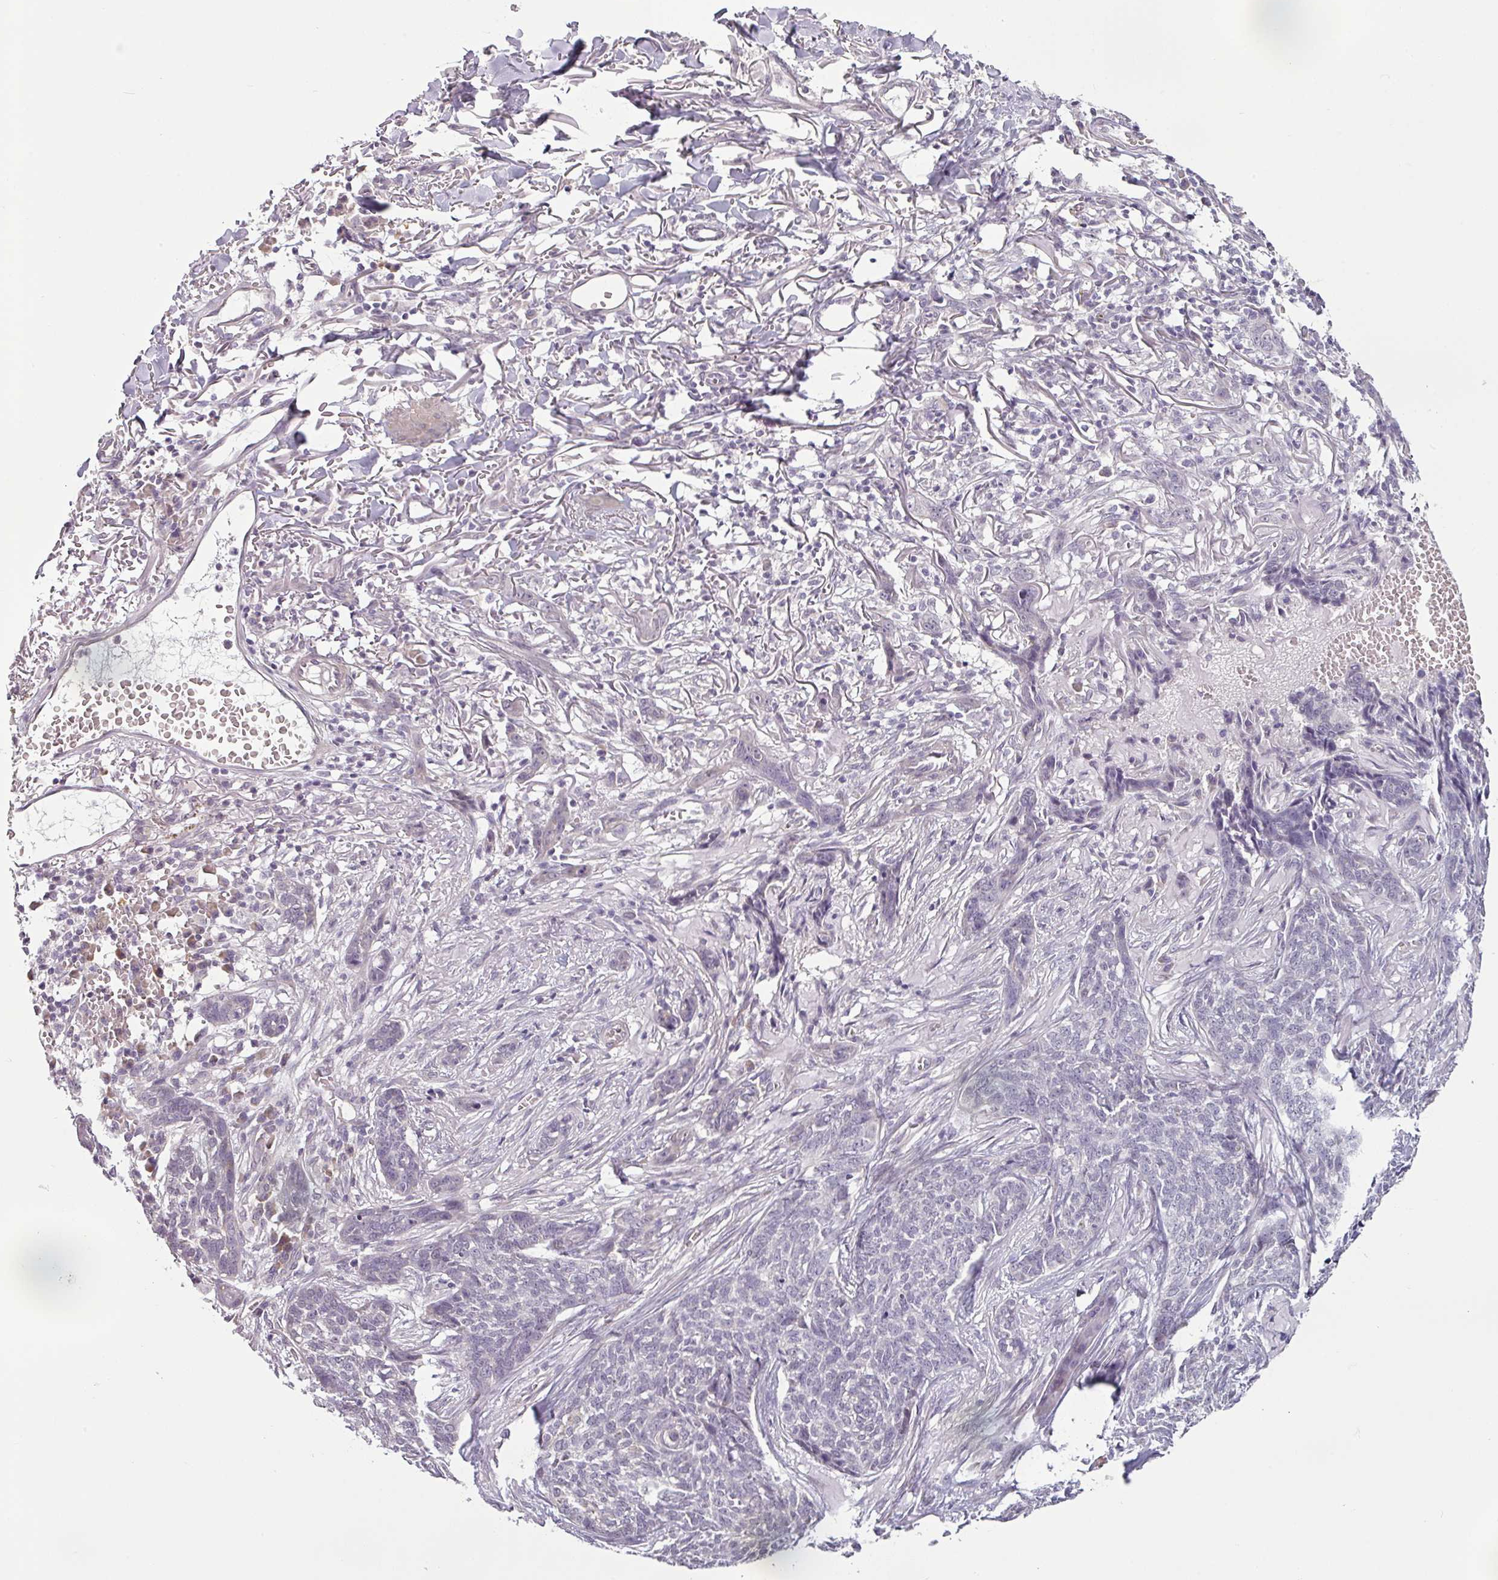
{"staining": {"intensity": "negative", "quantity": "none", "location": "none"}, "tissue": "skin cancer", "cell_type": "Tumor cells", "image_type": "cancer", "snomed": [{"axis": "morphology", "description": "Basal cell carcinoma"}, {"axis": "topography", "description": "Skin"}], "caption": "Immunohistochemistry (IHC) of basal cell carcinoma (skin) displays no expression in tumor cells. (DAB (3,3'-diaminobenzidine) IHC, high magnification).", "gene": "OR52D1", "patient": {"sex": "male", "age": 85}}